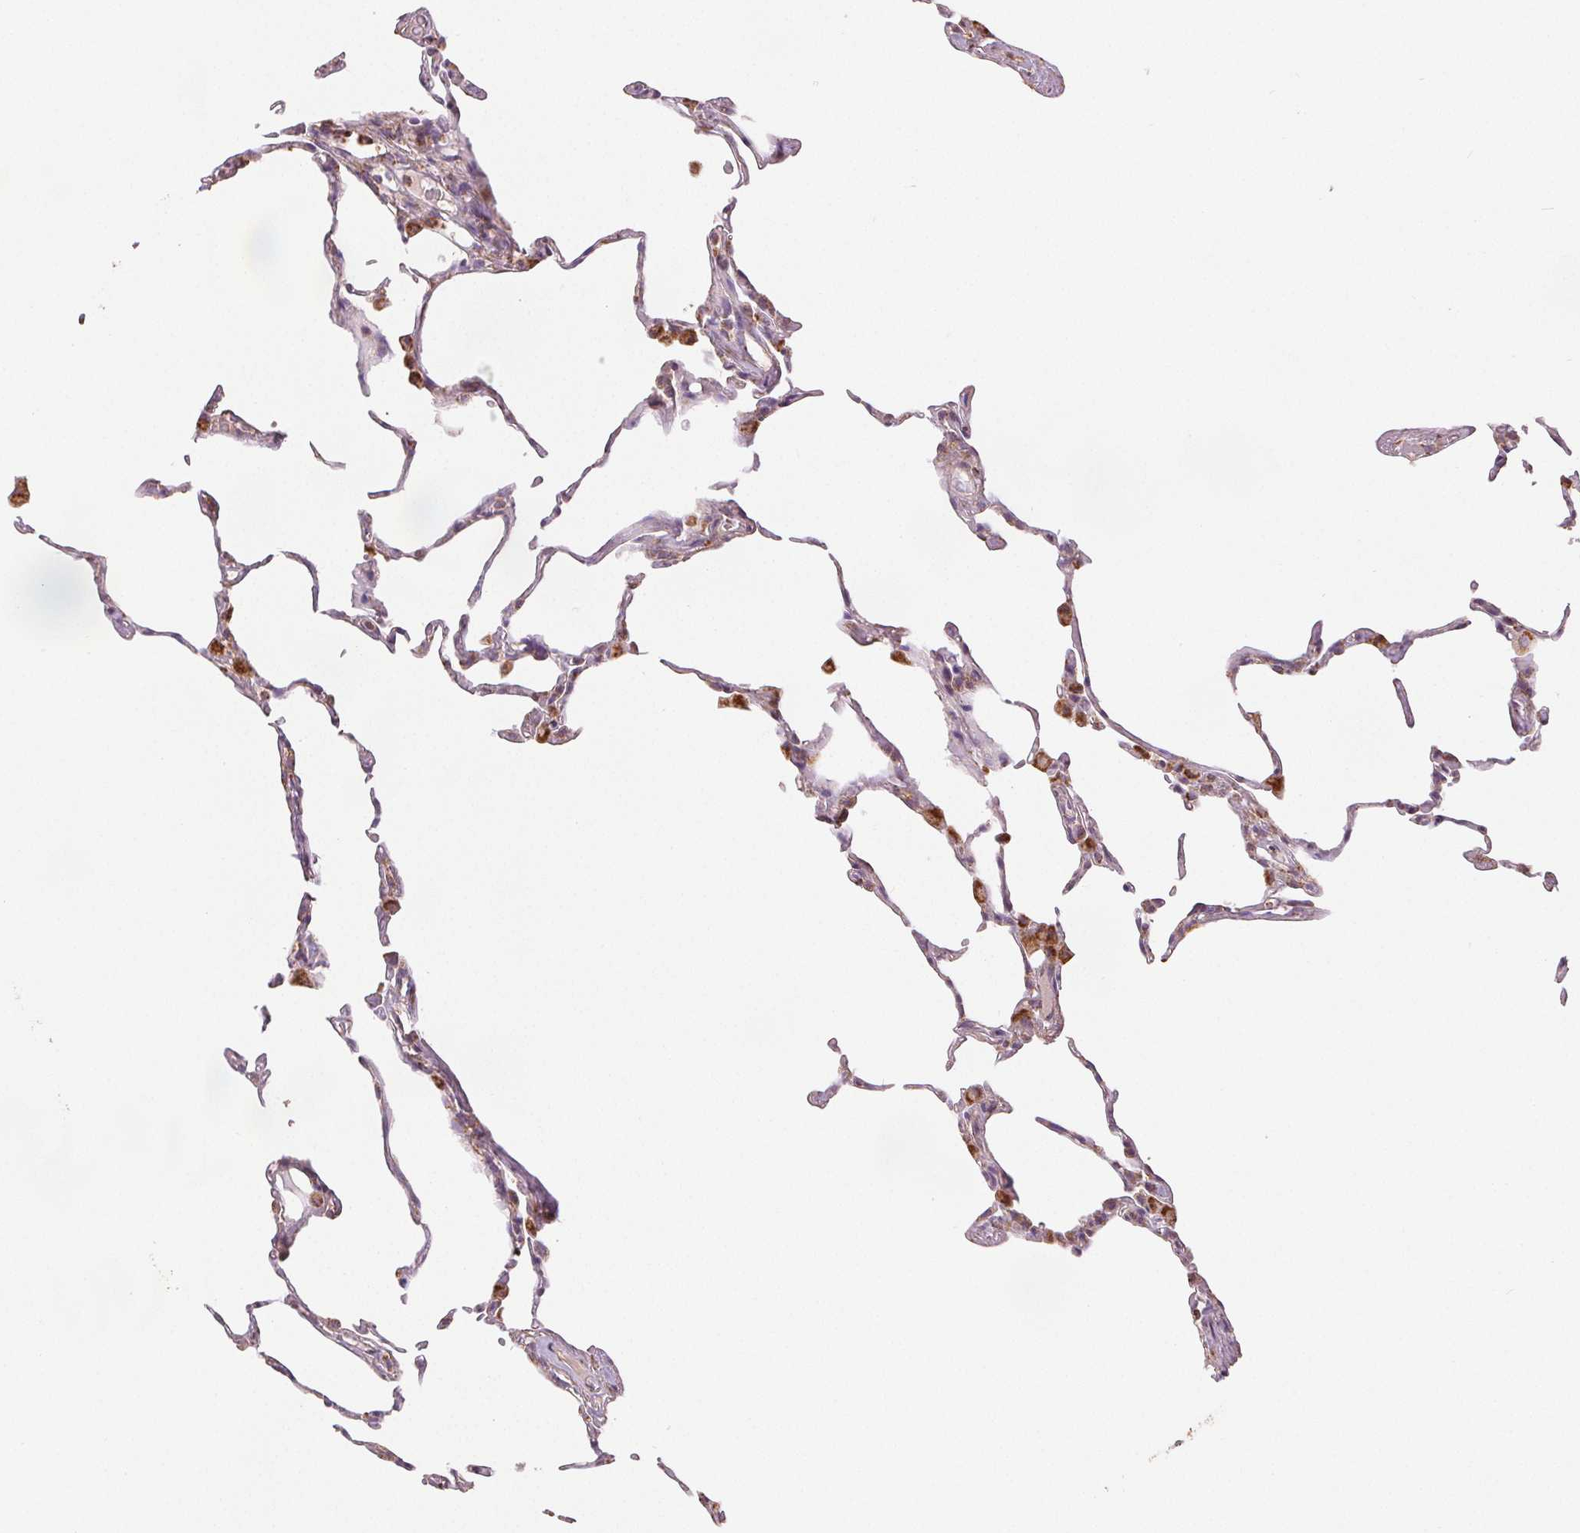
{"staining": {"intensity": "moderate", "quantity": "<25%", "location": "cytoplasmic/membranous"}, "tissue": "lung", "cell_type": "Alveolar cells", "image_type": "normal", "snomed": [{"axis": "morphology", "description": "Normal tissue, NOS"}, {"axis": "topography", "description": "Lung"}], "caption": "A histopathology image showing moderate cytoplasmic/membranous staining in about <25% of alveolar cells in normal lung, as visualized by brown immunohistochemical staining.", "gene": "SDHB", "patient": {"sex": "female", "age": 57}}